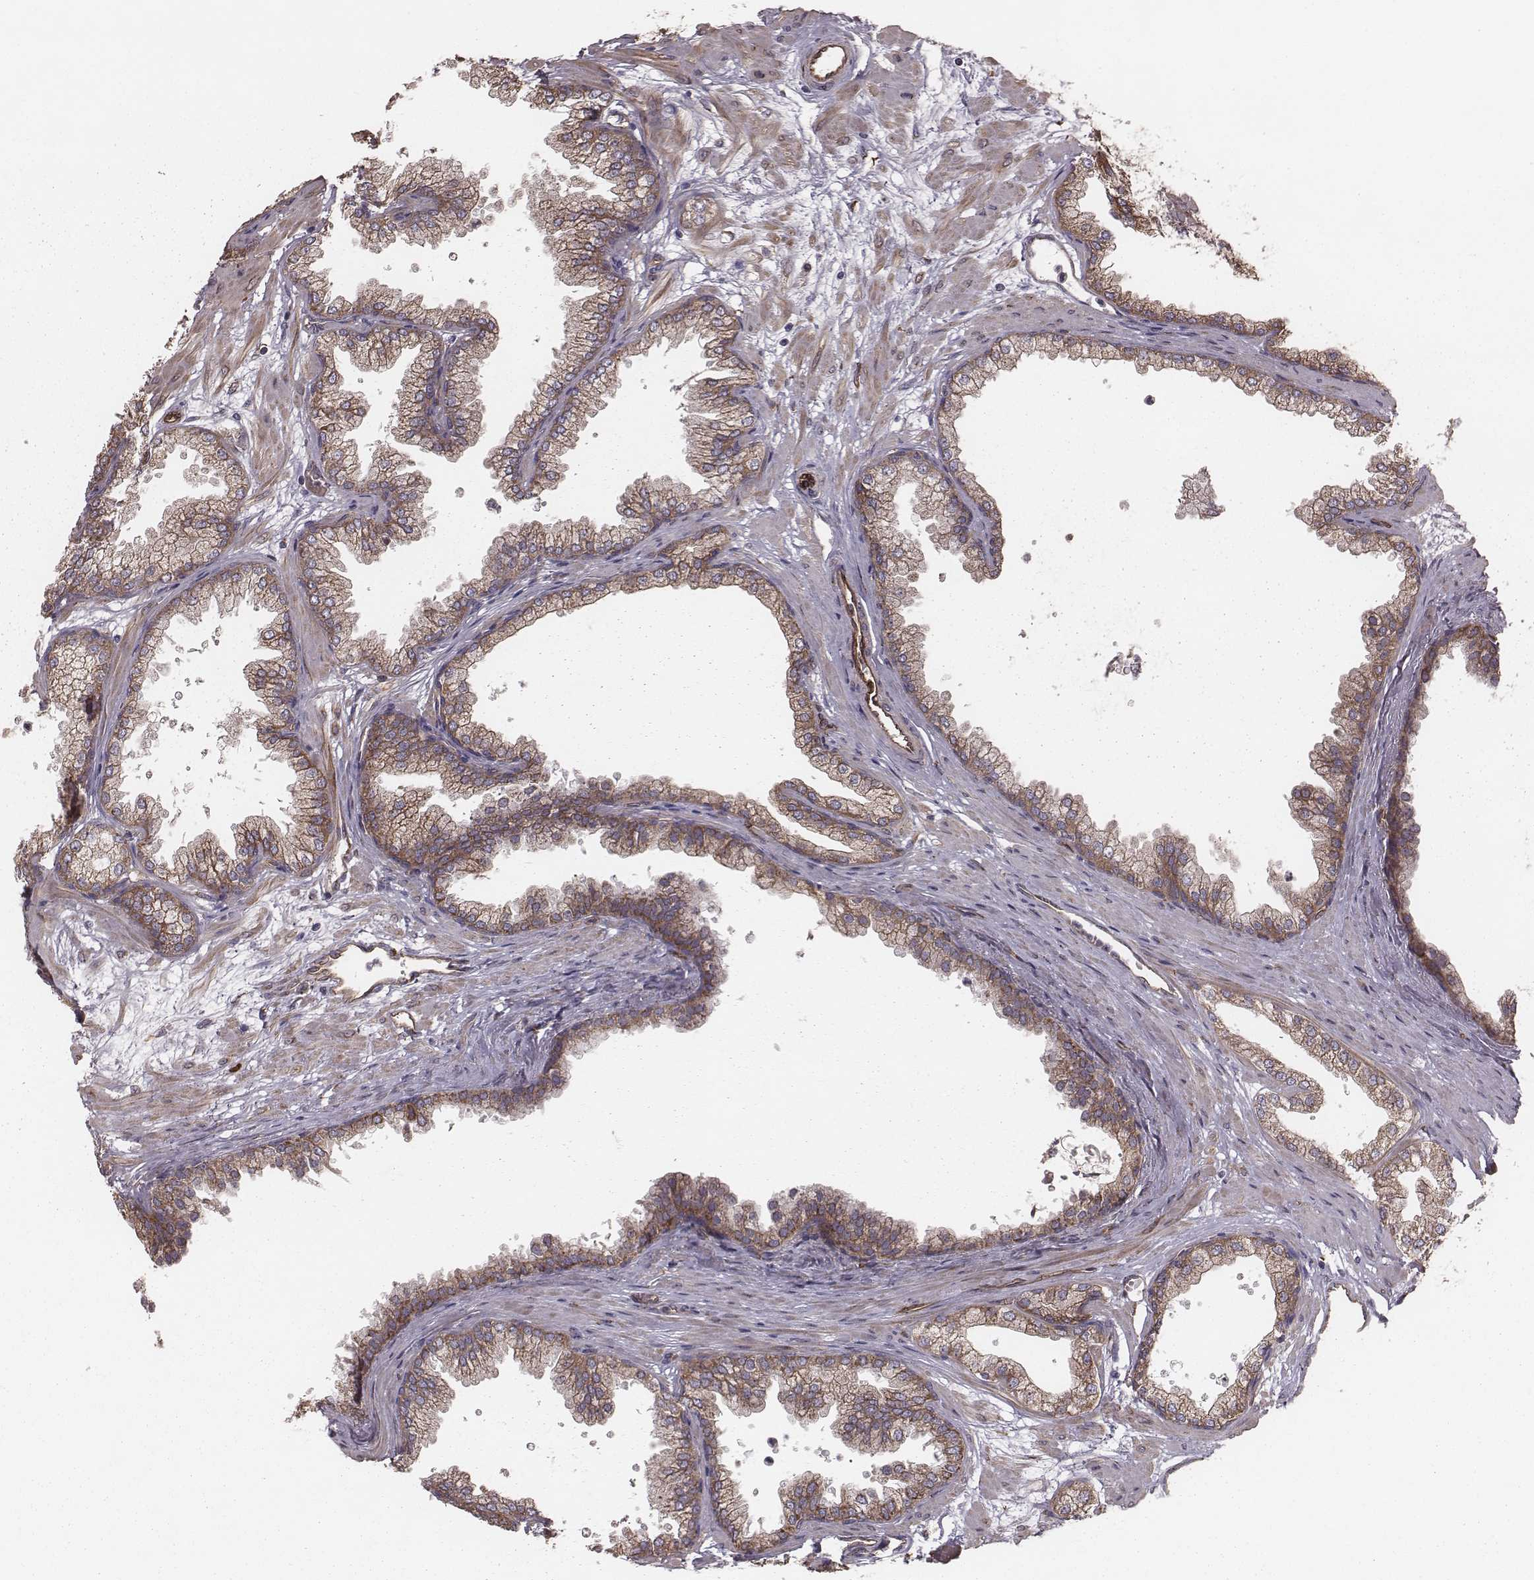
{"staining": {"intensity": "moderate", "quantity": ">75%", "location": "cytoplasmic/membranous"}, "tissue": "prostate", "cell_type": "Glandular cells", "image_type": "normal", "snomed": [{"axis": "morphology", "description": "Normal tissue, NOS"}, {"axis": "topography", "description": "Prostate"}], "caption": "This is a photomicrograph of immunohistochemistry (IHC) staining of normal prostate, which shows moderate staining in the cytoplasmic/membranous of glandular cells.", "gene": "PALMD", "patient": {"sex": "male", "age": 37}}